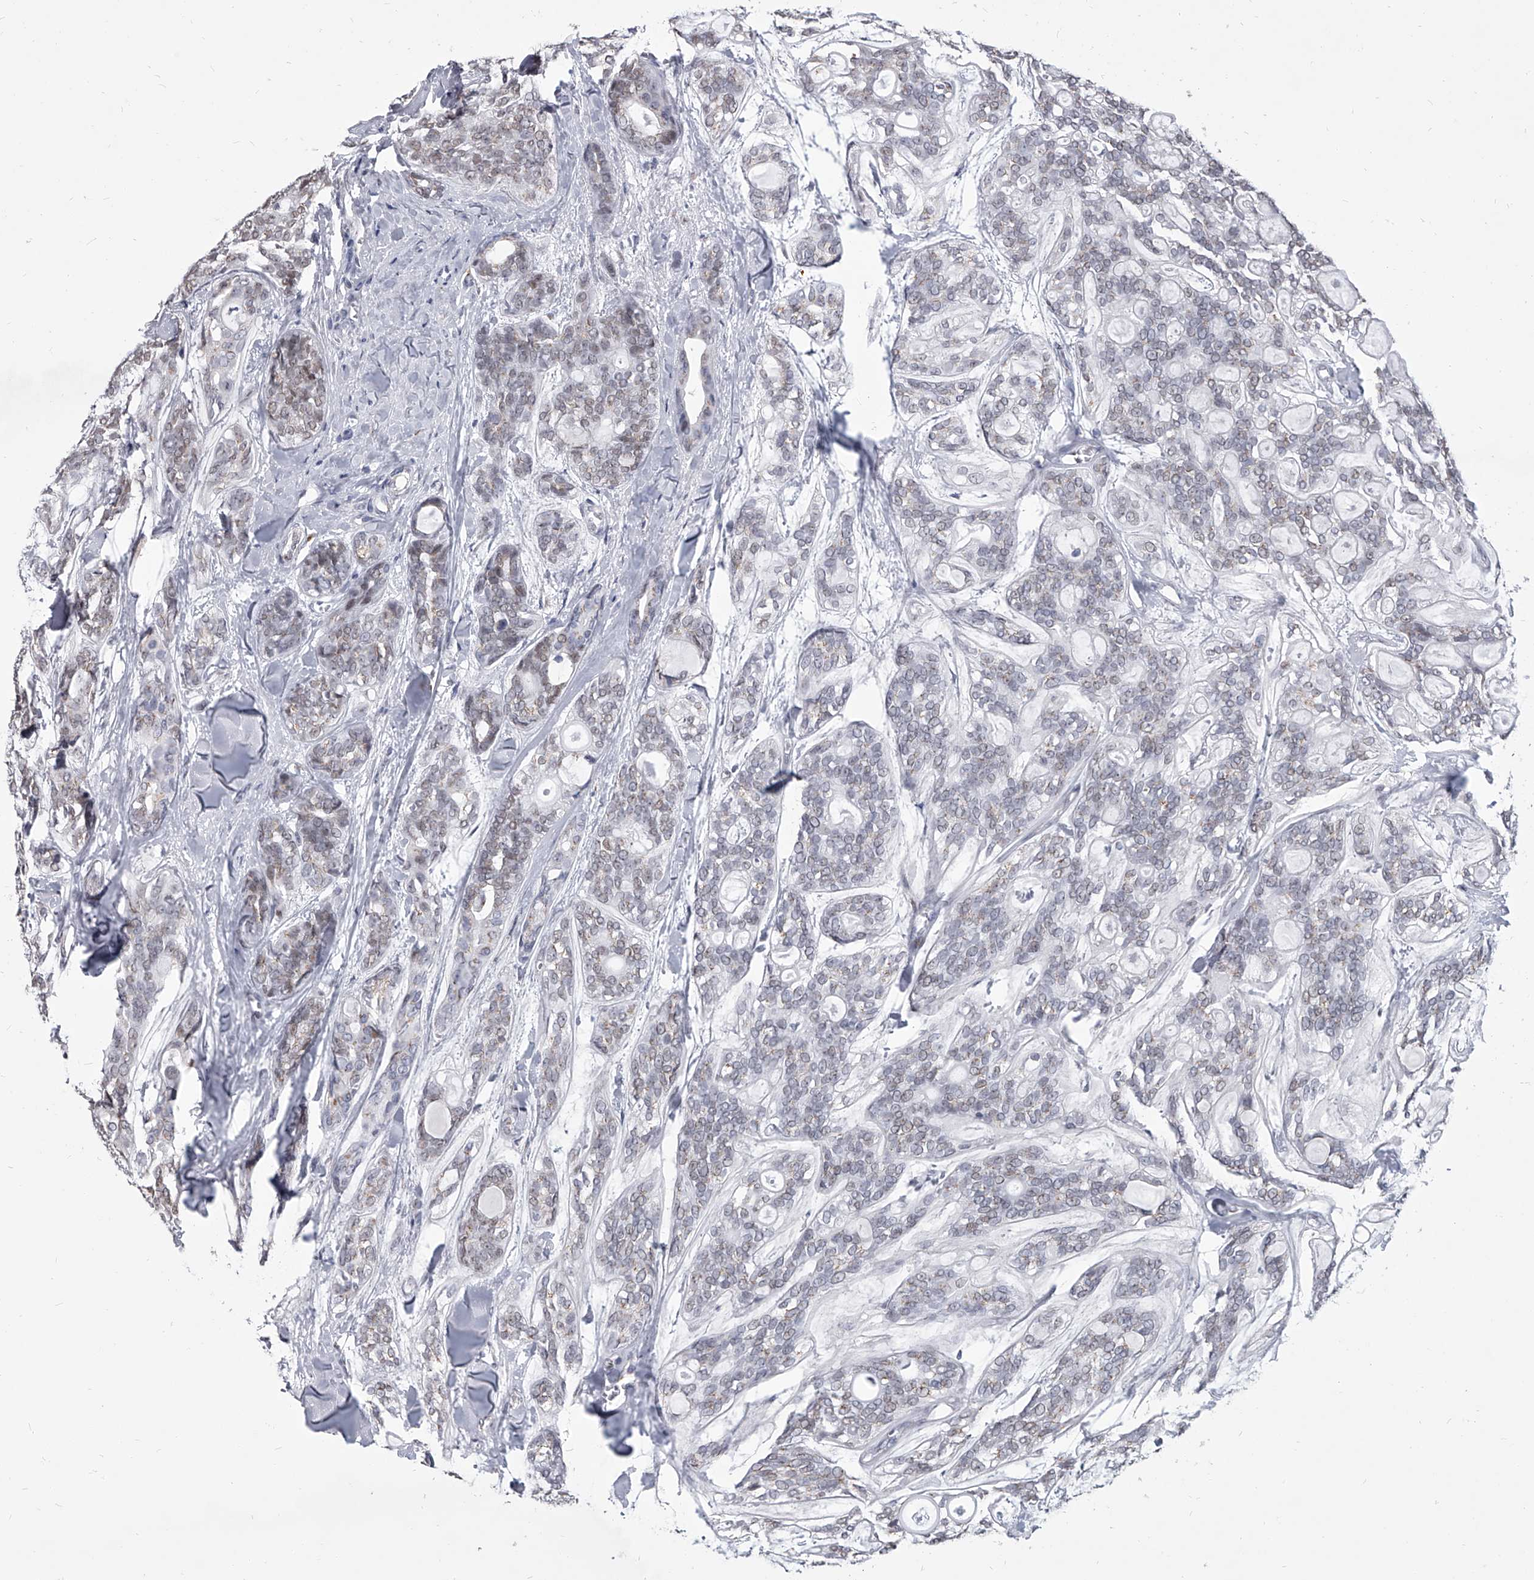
{"staining": {"intensity": "weak", "quantity": "<25%", "location": "cytoplasmic/membranous"}, "tissue": "head and neck cancer", "cell_type": "Tumor cells", "image_type": "cancer", "snomed": [{"axis": "morphology", "description": "Adenocarcinoma, NOS"}, {"axis": "topography", "description": "Head-Neck"}], "caption": "The IHC image has no significant expression in tumor cells of head and neck cancer (adenocarcinoma) tissue.", "gene": "EVA1C", "patient": {"sex": "male", "age": 66}}